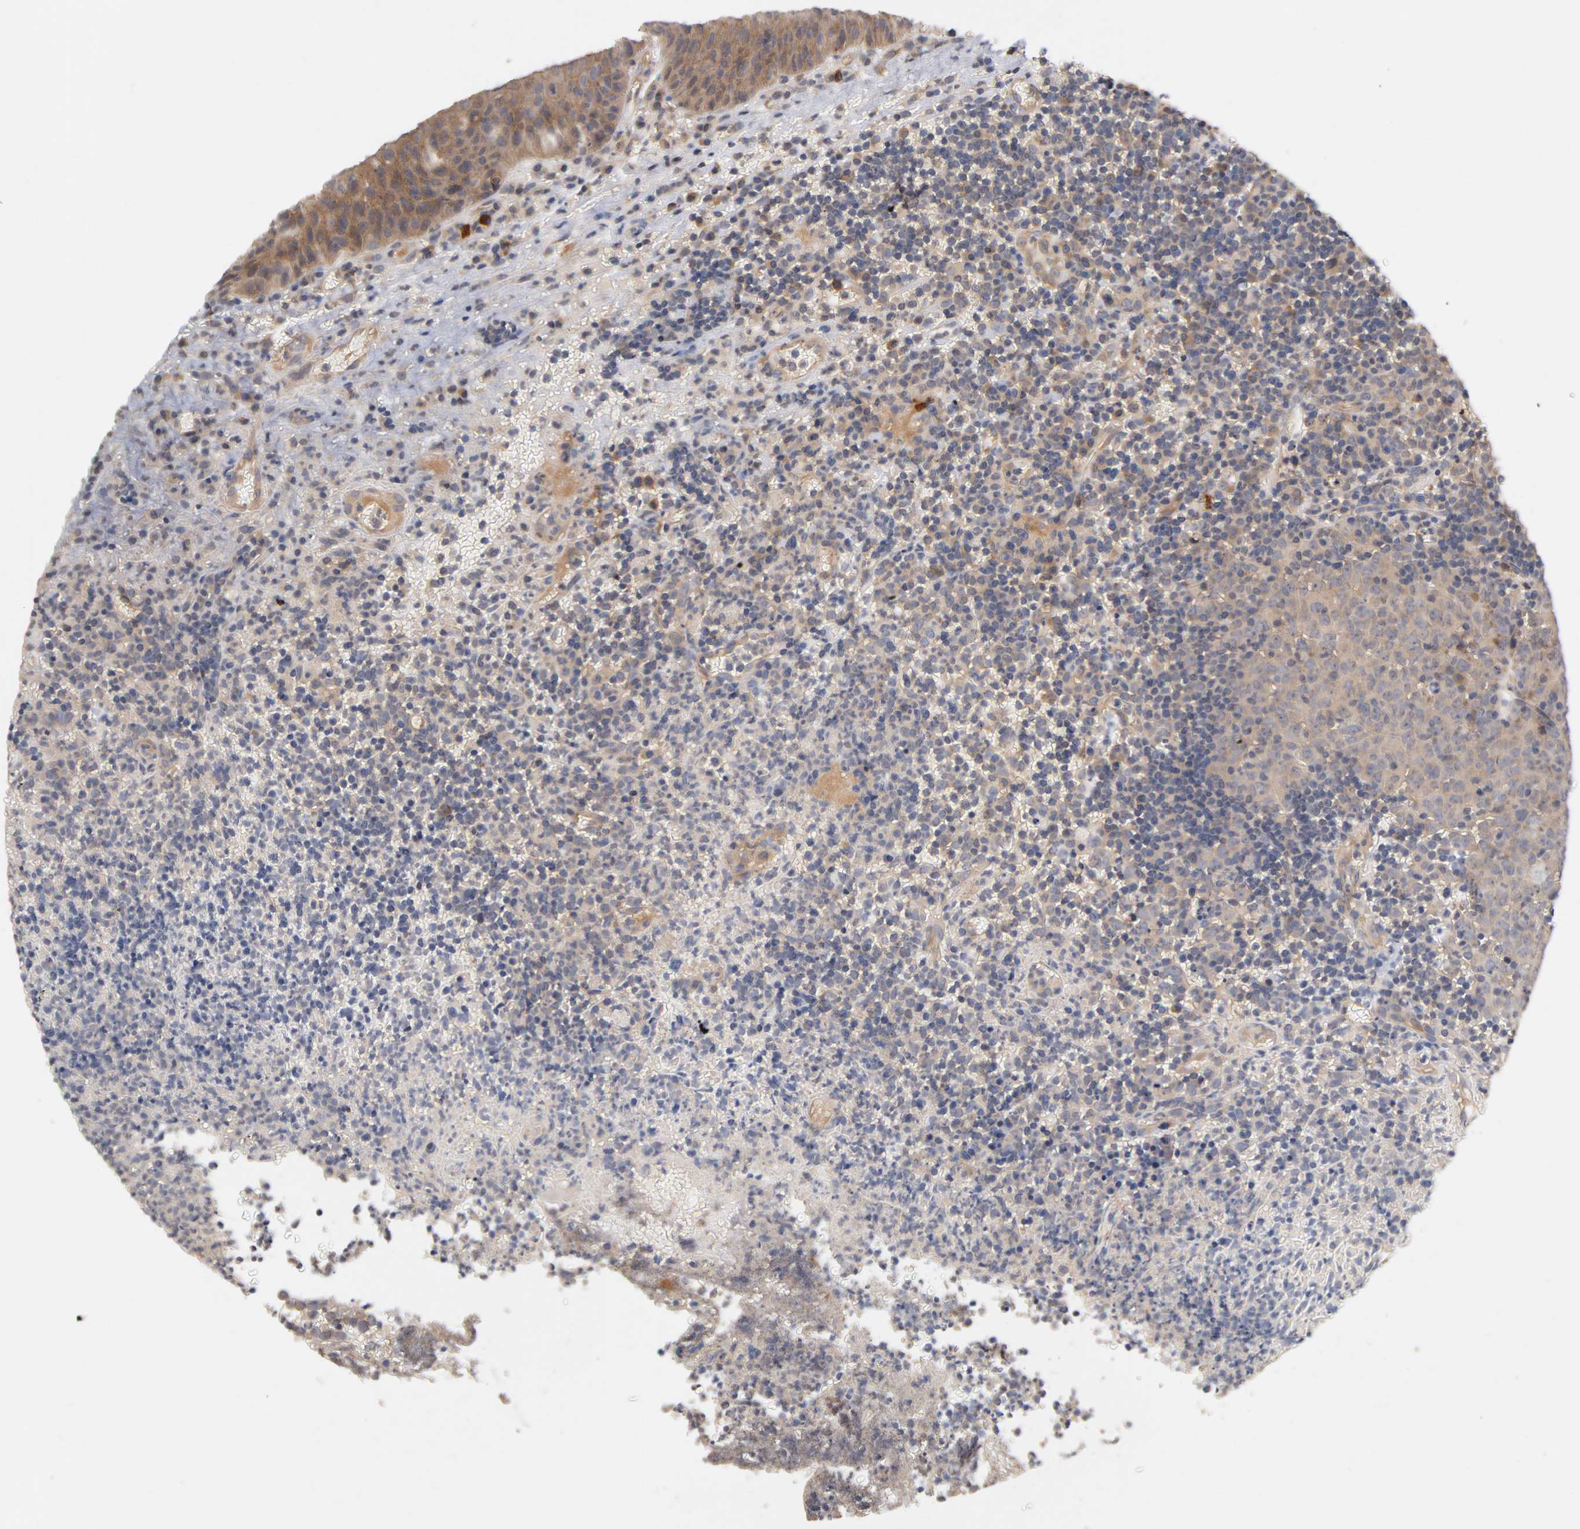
{"staining": {"intensity": "weak", "quantity": ">75%", "location": "cytoplasmic/membranous"}, "tissue": "lymphoma", "cell_type": "Tumor cells", "image_type": "cancer", "snomed": [{"axis": "morphology", "description": "Malignant lymphoma, non-Hodgkin's type, High grade"}, {"axis": "topography", "description": "Tonsil"}], "caption": "Malignant lymphoma, non-Hodgkin's type (high-grade) stained for a protein shows weak cytoplasmic/membranous positivity in tumor cells.", "gene": "PDZD11", "patient": {"sex": "female", "age": 36}}